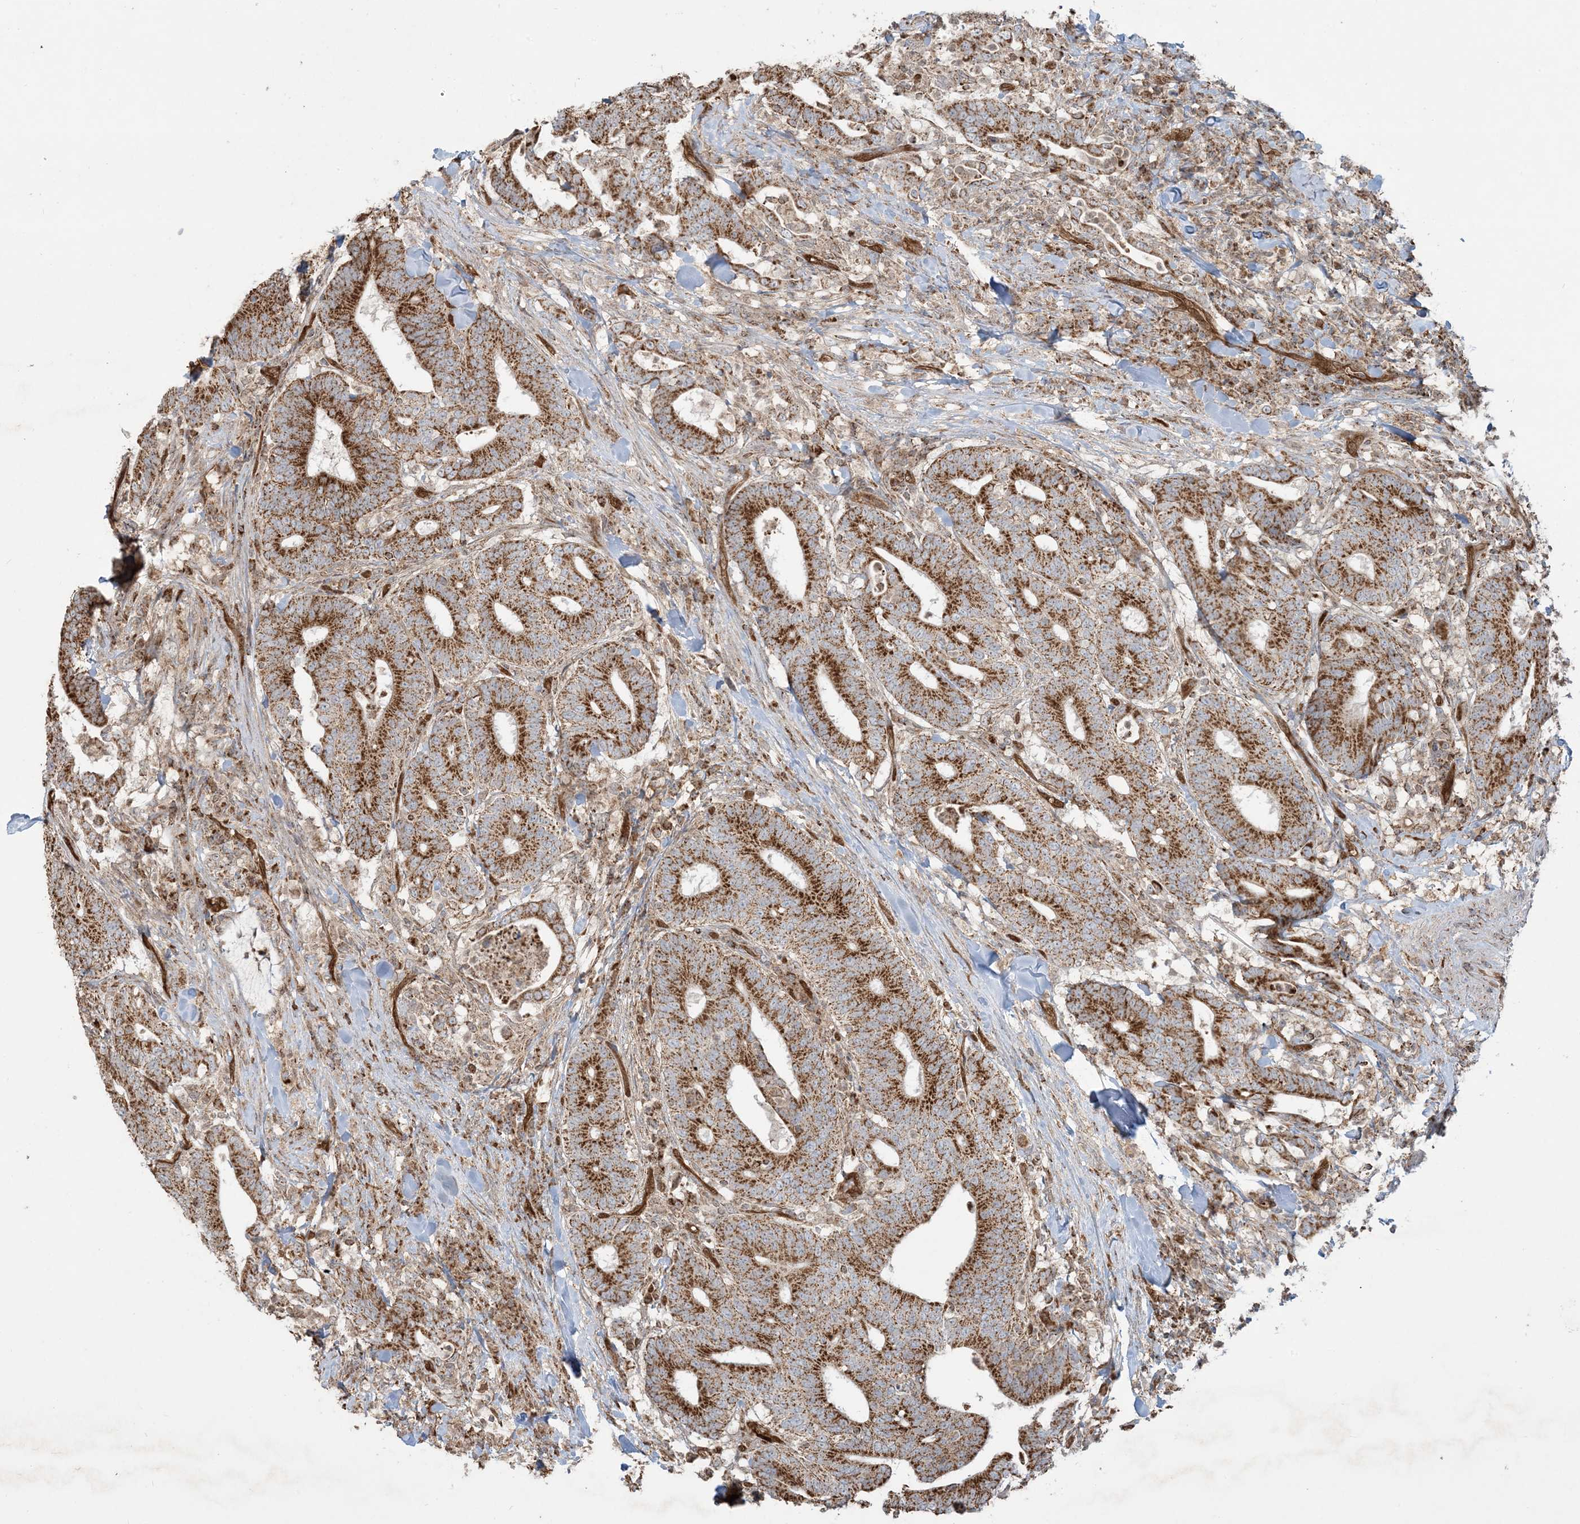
{"staining": {"intensity": "strong", "quantity": ">75%", "location": "cytoplasmic/membranous"}, "tissue": "colorectal cancer", "cell_type": "Tumor cells", "image_type": "cancer", "snomed": [{"axis": "morphology", "description": "Adenocarcinoma, NOS"}, {"axis": "topography", "description": "Colon"}], "caption": "Colorectal cancer stained with DAB (3,3'-diaminobenzidine) immunohistochemistry (IHC) shows high levels of strong cytoplasmic/membranous expression in about >75% of tumor cells.", "gene": "PPM1F", "patient": {"sex": "female", "age": 66}}